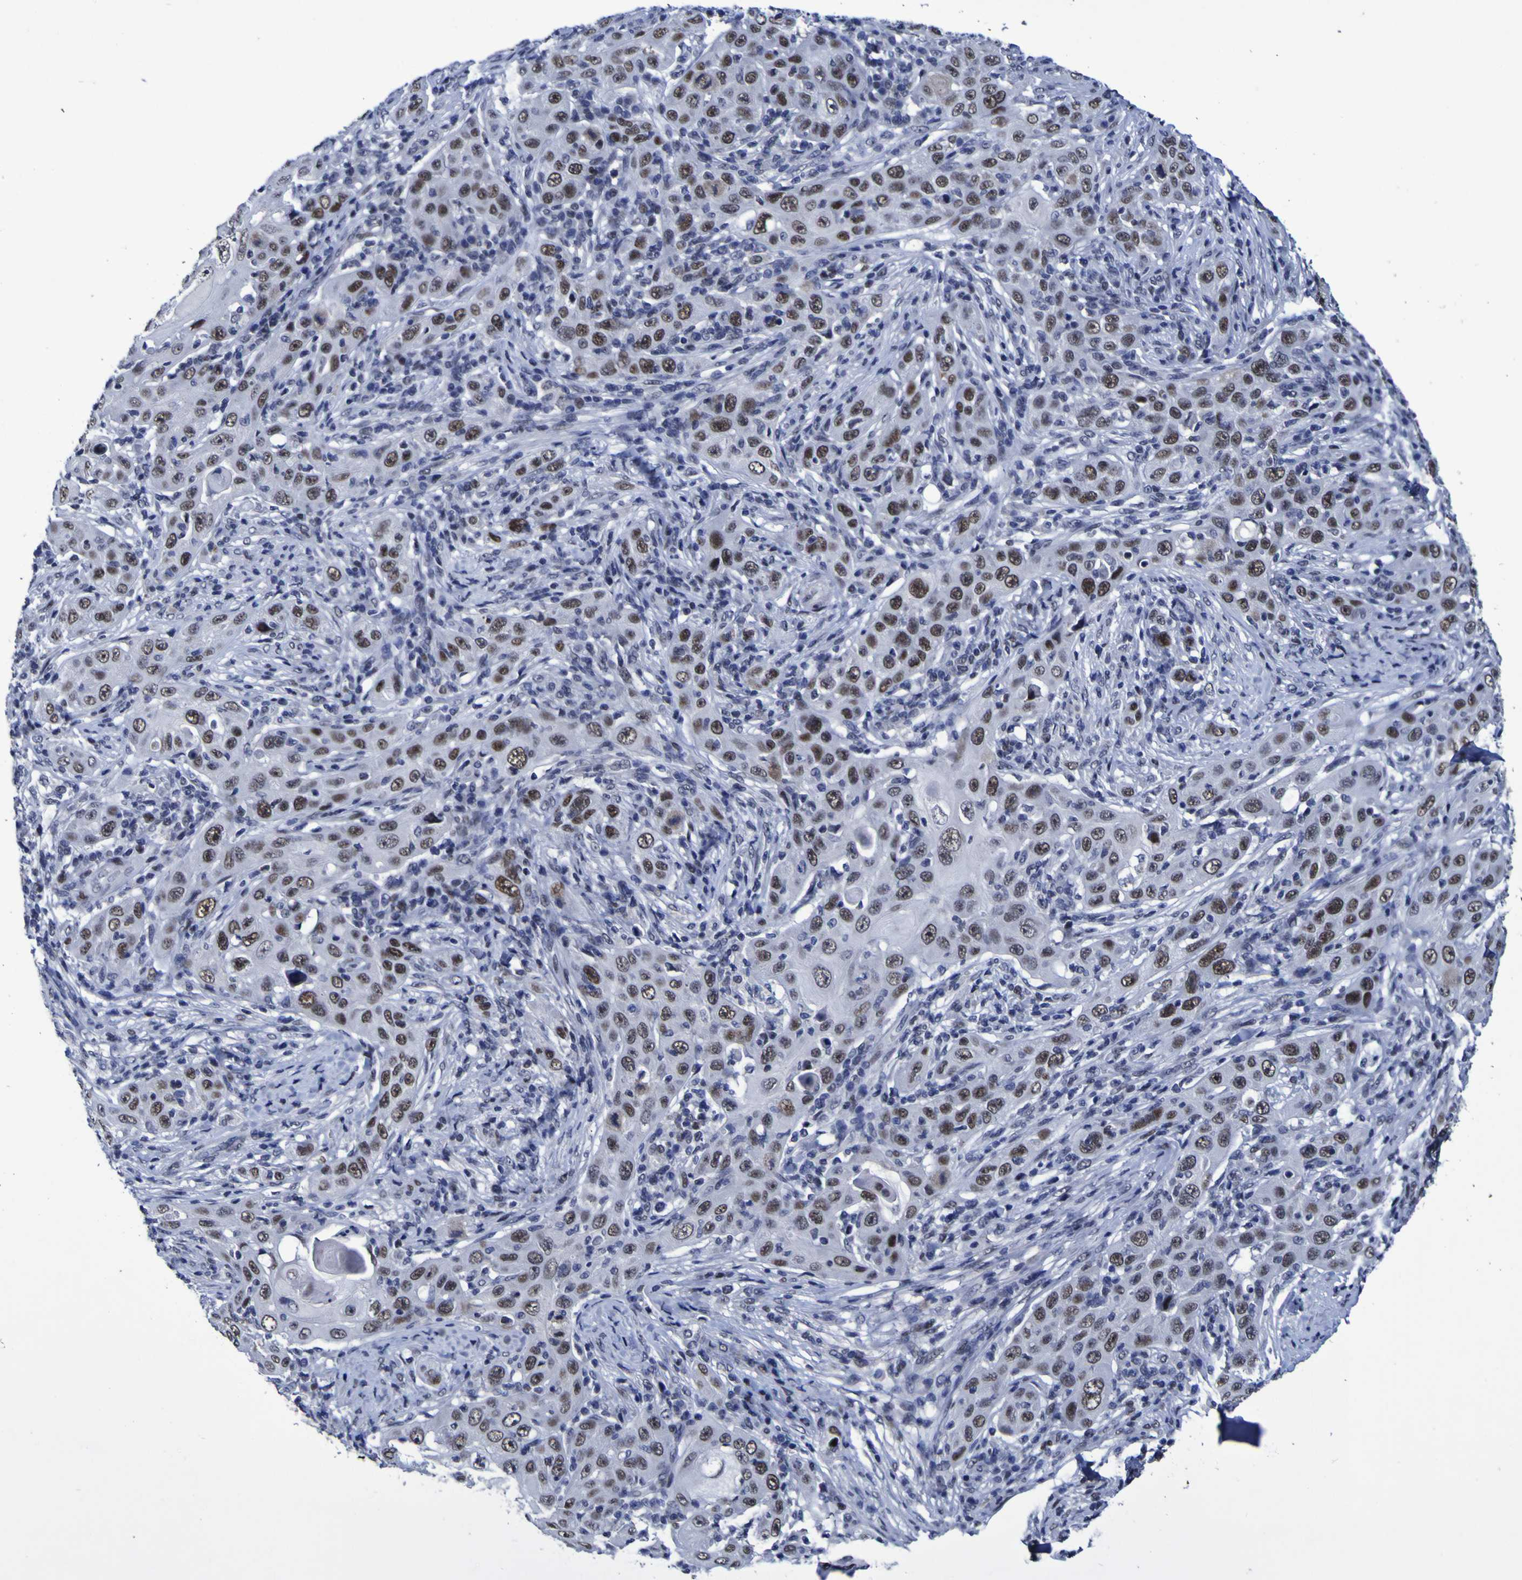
{"staining": {"intensity": "moderate", "quantity": ">75%", "location": "nuclear"}, "tissue": "skin cancer", "cell_type": "Tumor cells", "image_type": "cancer", "snomed": [{"axis": "morphology", "description": "Squamous cell carcinoma, NOS"}, {"axis": "topography", "description": "Skin"}], "caption": "IHC micrograph of skin squamous cell carcinoma stained for a protein (brown), which exhibits medium levels of moderate nuclear expression in about >75% of tumor cells.", "gene": "MBD3", "patient": {"sex": "female", "age": 88}}